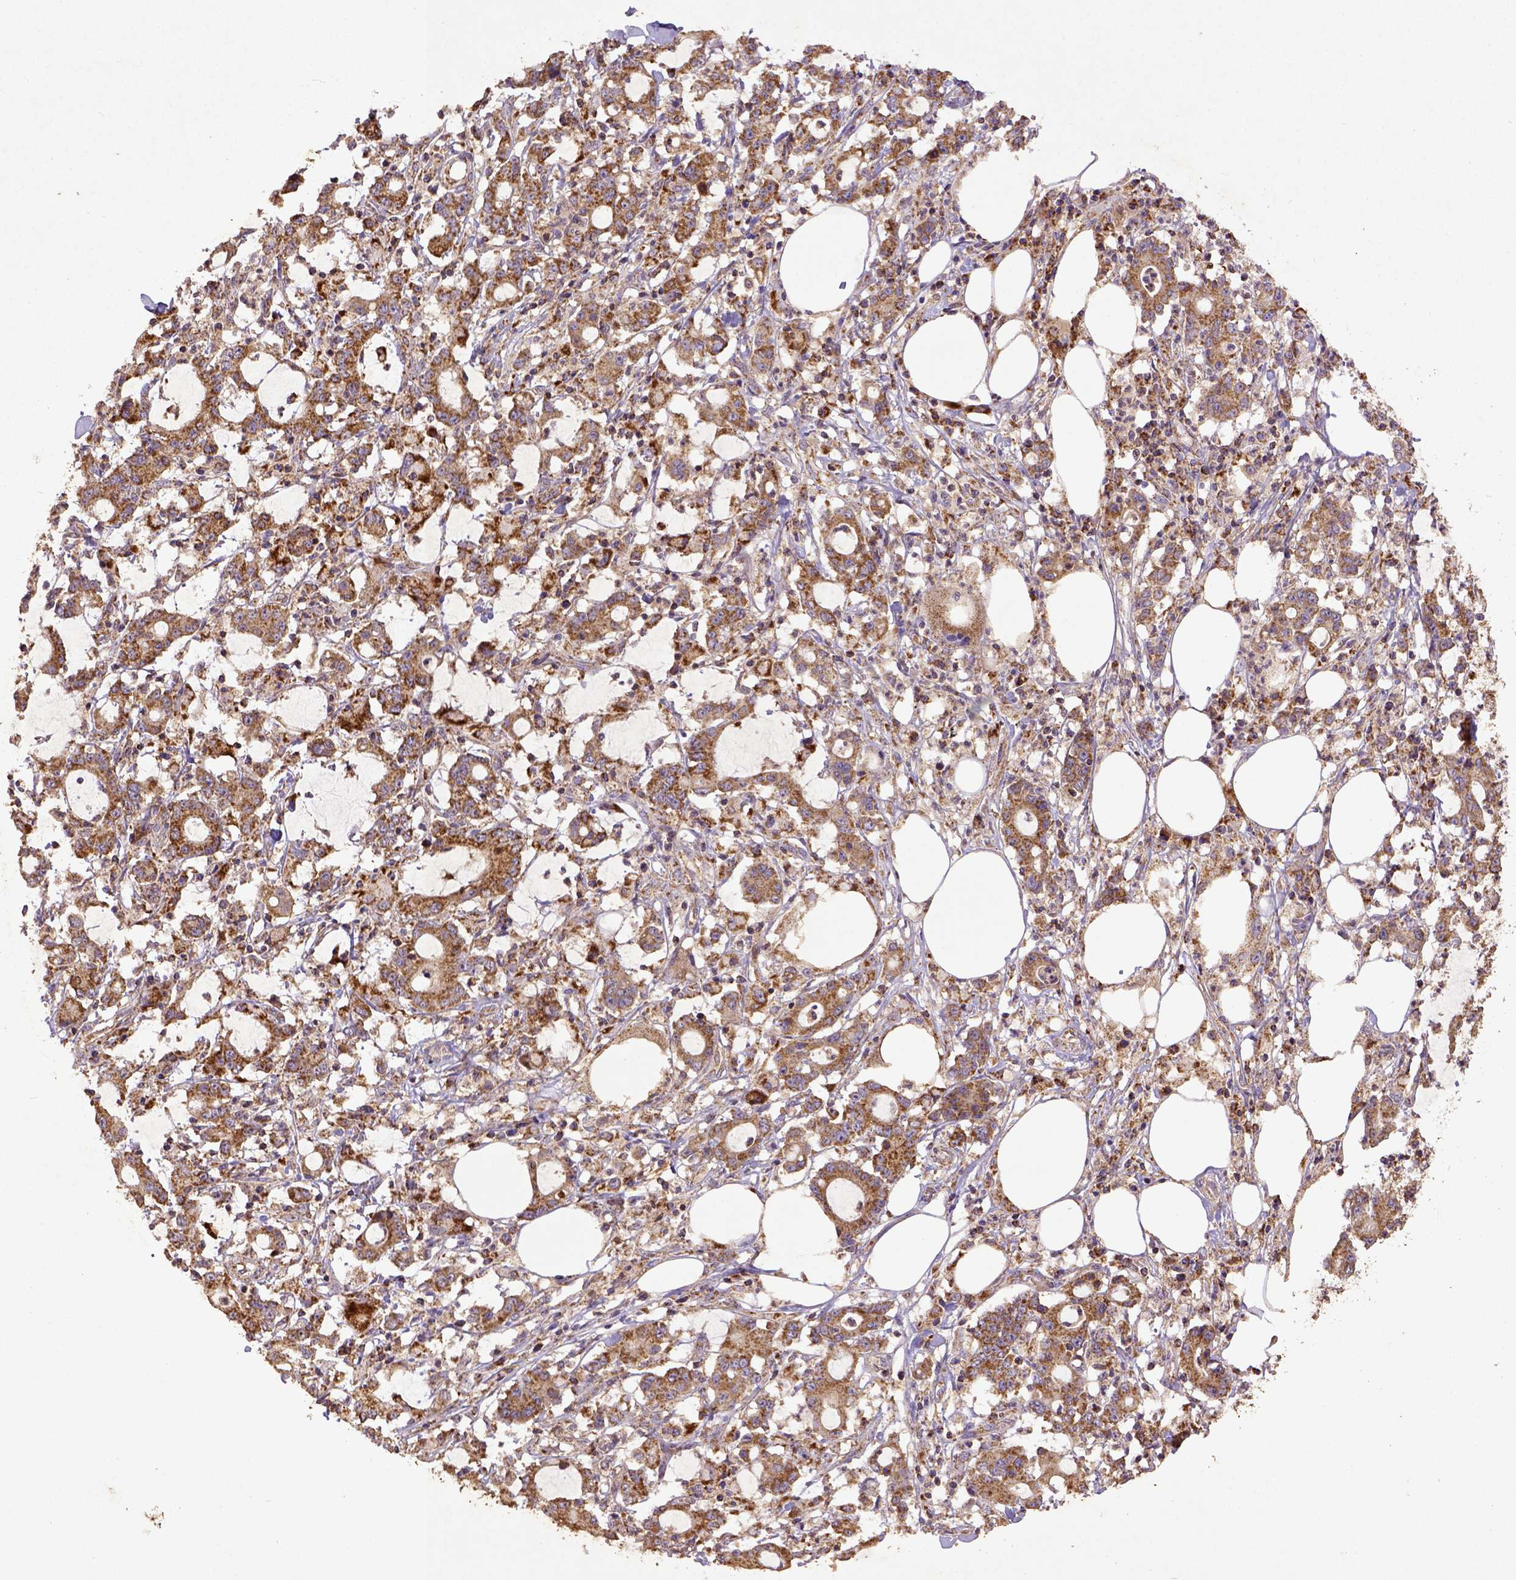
{"staining": {"intensity": "strong", "quantity": ">75%", "location": "cytoplasmic/membranous"}, "tissue": "stomach cancer", "cell_type": "Tumor cells", "image_type": "cancer", "snomed": [{"axis": "morphology", "description": "Adenocarcinoma, NOS"}, {"axis": "topography", "description": "Stomach, upper"}], "caption": "IHC (DAB) staining of stomach adenocarcinoma exhibits strong cytoplasmic/membranous protein positivity in approximately >75% of tumor cells. (DAB (3,3'-diaminobenzidine) IHC, brown staining for protein, blue staining for nuclei).", "gene": "MT-CO1", "patient": {"sex": "male", "age": 68}}